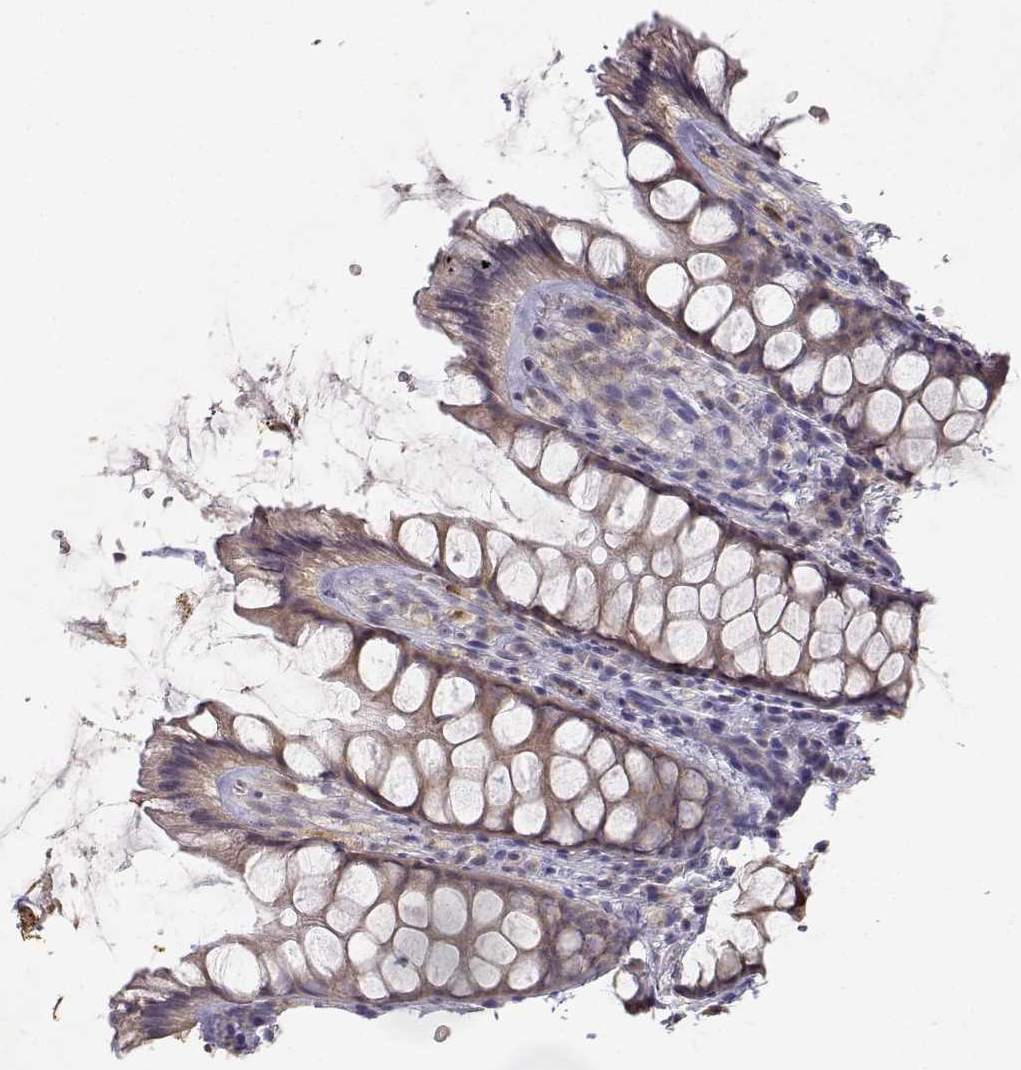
{"staining": {"intensity": "weak", "quantity": ">75%", "location": "cytoplasmic/membranous"}, "tissue": "rectum", "cell_type": "Glandular cells", "image_type": "normal", "snomed": [{"axis": "morphology", "description": "Normal tissue, NOS"}, {"axis": "topography", "description": "Rectum"}], "caption": "Immunohistochemistry (IHC) histopathology image of normal human rectum stained for a protein (brown), which exhibits low levels of weak cytoplasmic/membranous staining in approximately >75% of glandular cells.", "gene": "RAD51", "patient": {"sex": "female", "age": 62}}